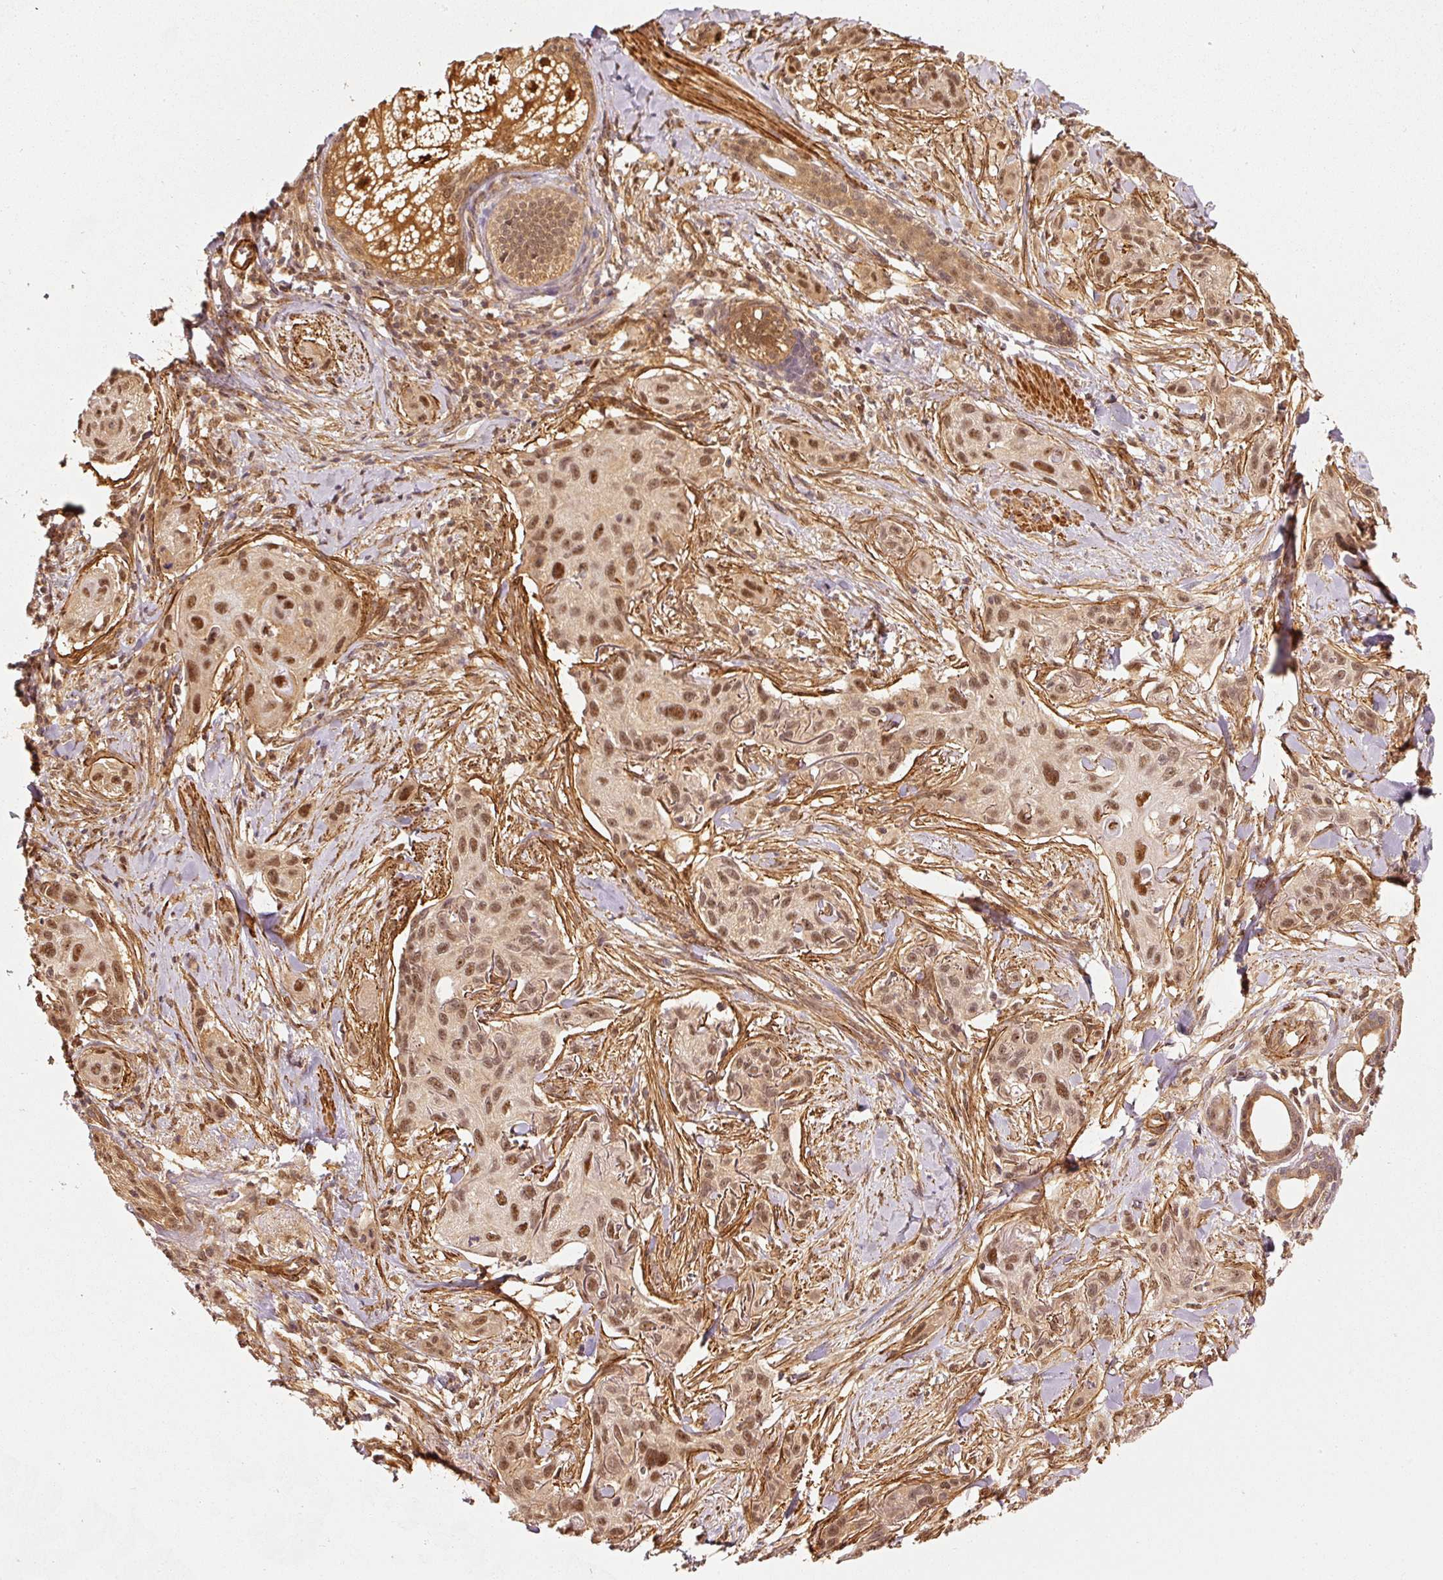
{"staining": {"intensity": "moderate", "quantity": ">75%", "location": "nuclear"}, "tissue": "skin cancer", "cell_type": "Tumor cells", "image_type": "cancer", "snomed": [{"axis": "morphology", "description": "Squamous cell carcinoma, NOS"}, {"axis": "topography", "description": "Skin"}], "caption": "Skin cancer (squamous cell carcinoma) tissue exhibits moderate nuclear staining in approximately >75% of tumor cells, visualized by immunohistochemistry. (Brightfield microscopy of DAB IHC at high magnification).", "gene": "PSMD1", "patient": {"sex": "male", "age": 63}}